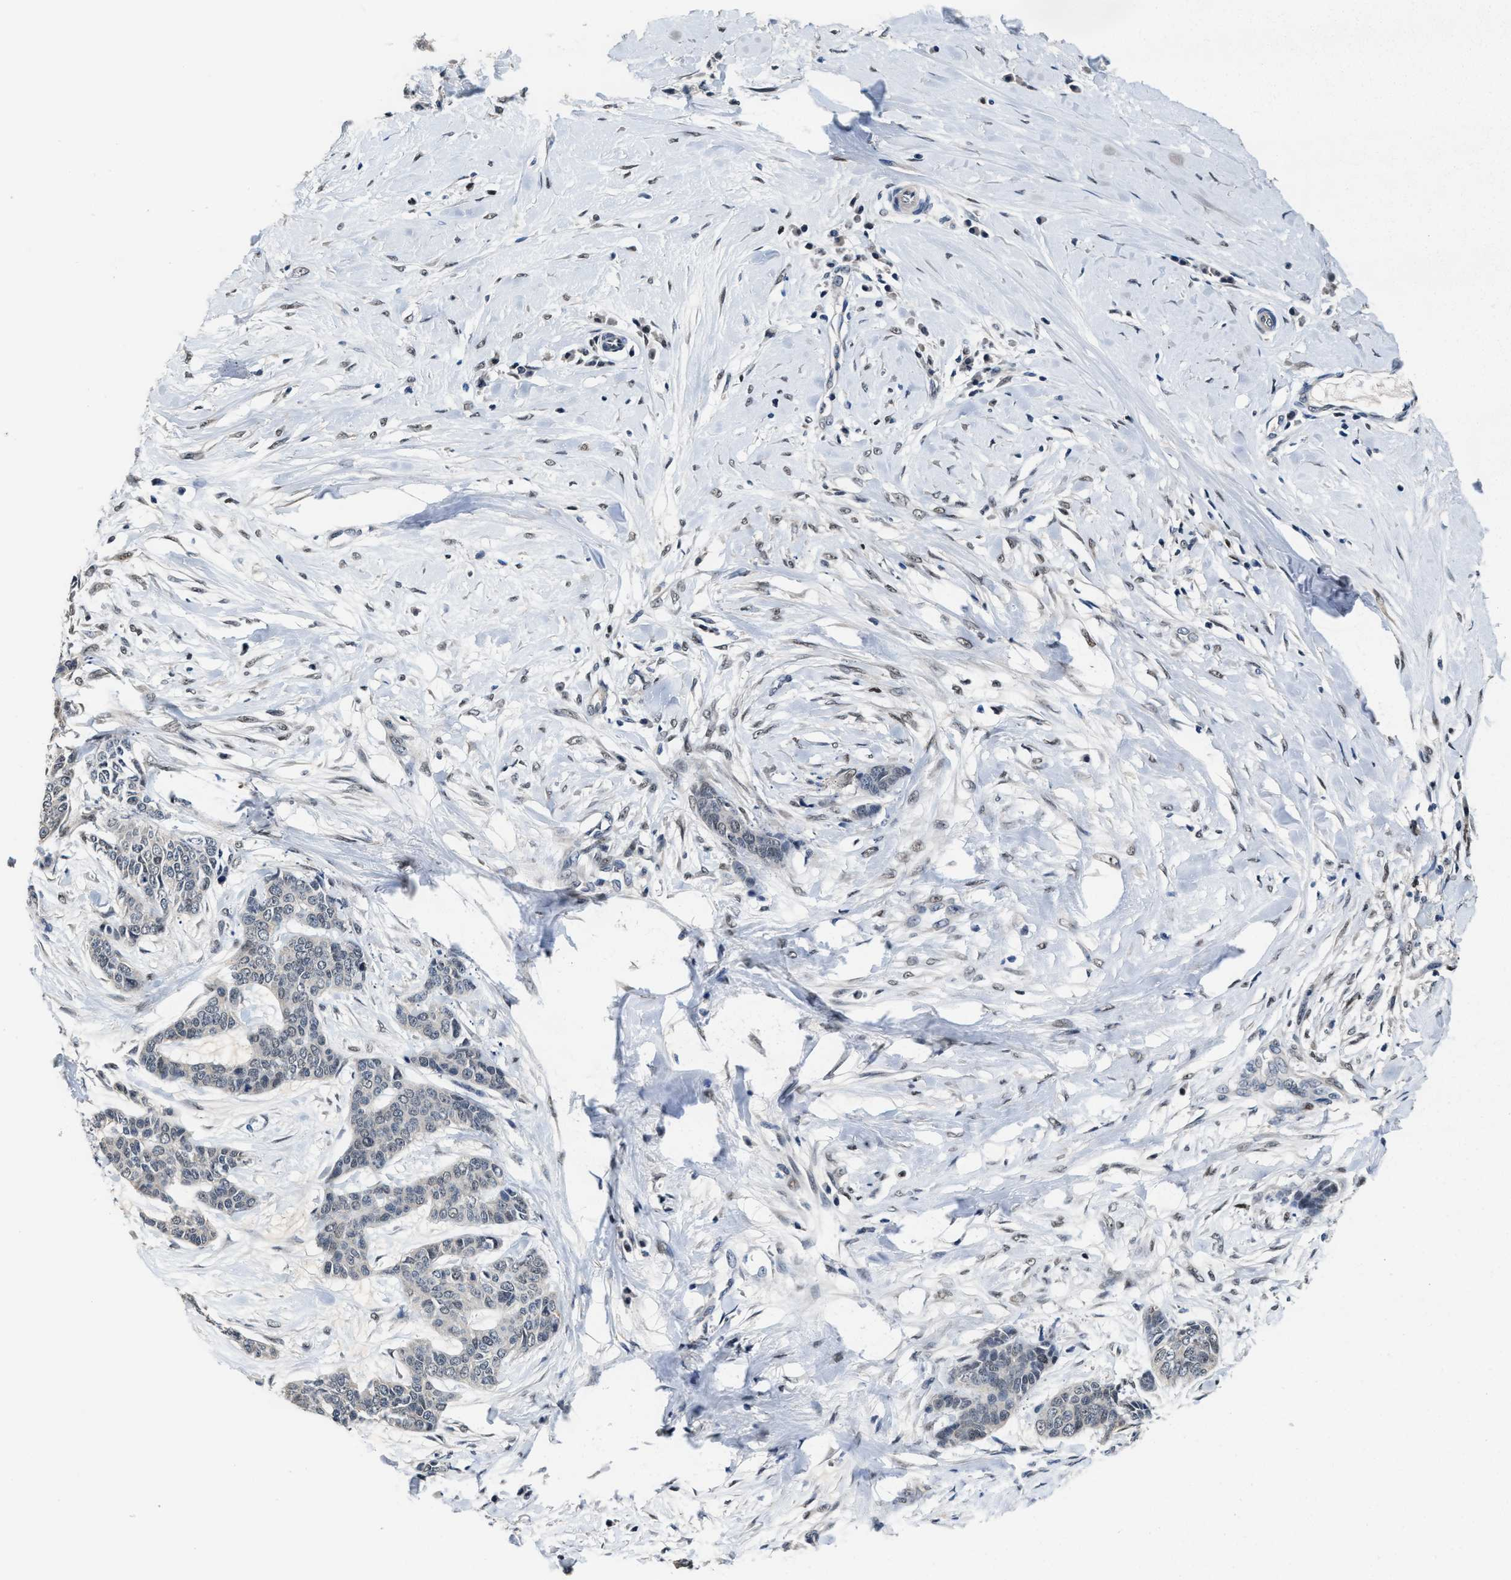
{"staining": {"intensity": "negative", "quantity": "none", "location": "none"}, "tissue": "skin cancer", "cell_type": "Tumor cells", "image_type": "cancer", "snomed": [{"axis": "morphology", "description": "Basal cell carcinoma"}, {"axis": "topography", "description": "Skin"}], "caption": "There is no significant positivity in tumor cells of skin cancer.", "gene": "ZNF20", "patient": {"sex": "female", "age": 64}}